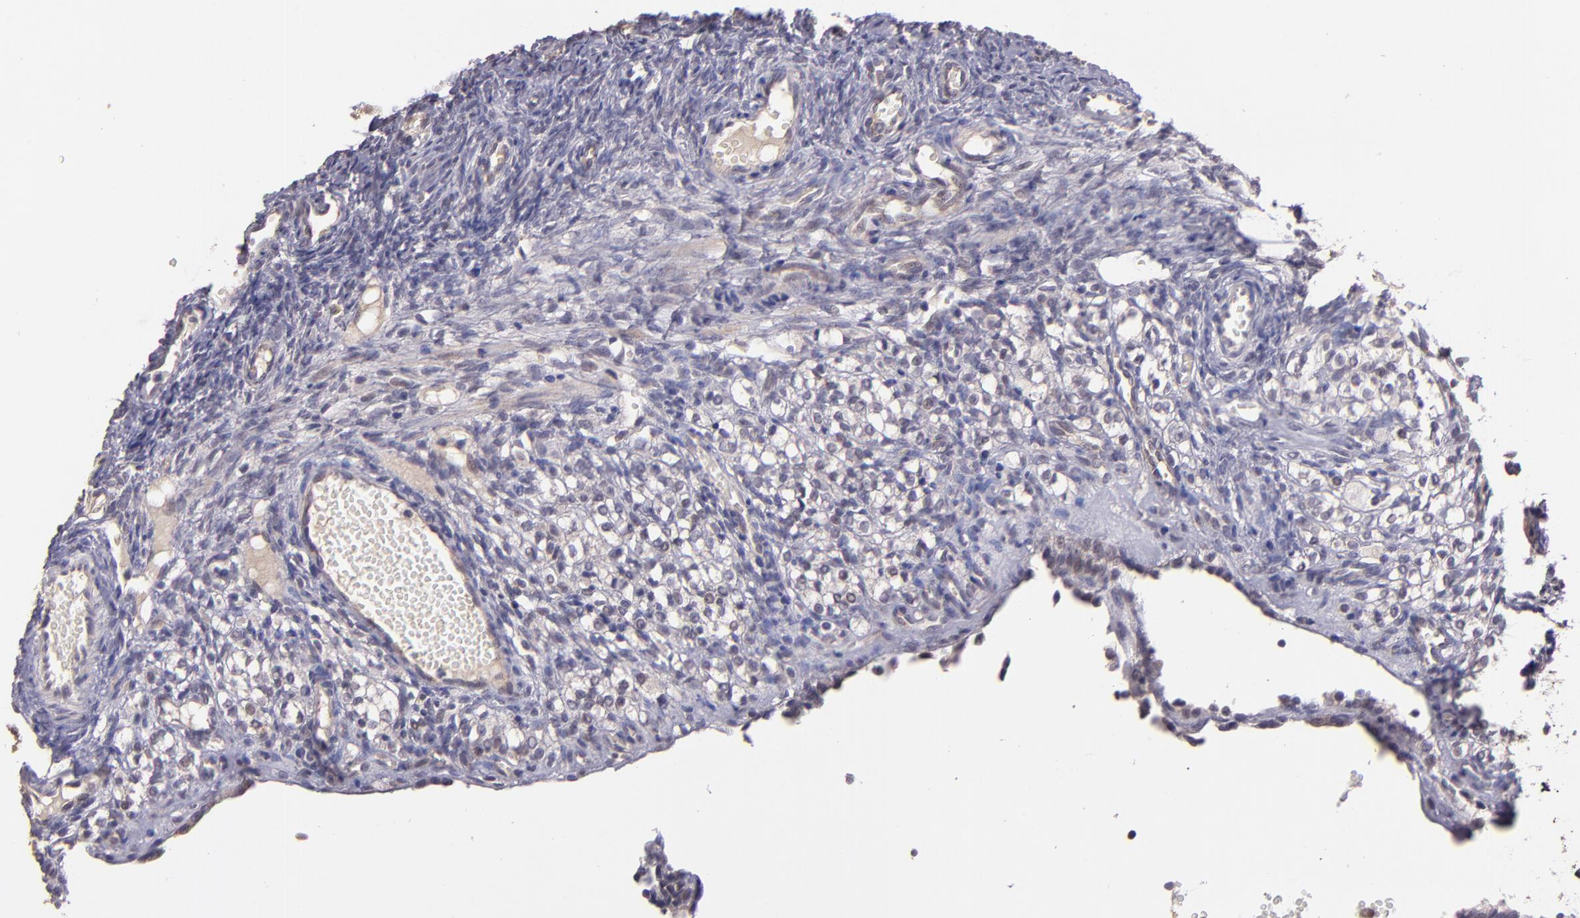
{"staining": {"intensity": "negative", "quantity": "none", "location": "none"}, "tissue": "ovary", "cell_type": "Ovarian stroma cells", "image_type": "normal", "snomed": [{"axis": "morphology", "description": "Normal tissue, NOS"}, {"axis": "topography", "description": "Ovary"}], "caption": "This is an immunohistochemistry micrograph of normal human ovary. There is no staining in ovarian stroma cells.", "gene": "TAF7L", "patient": {"sex": "female", "age": 35}}